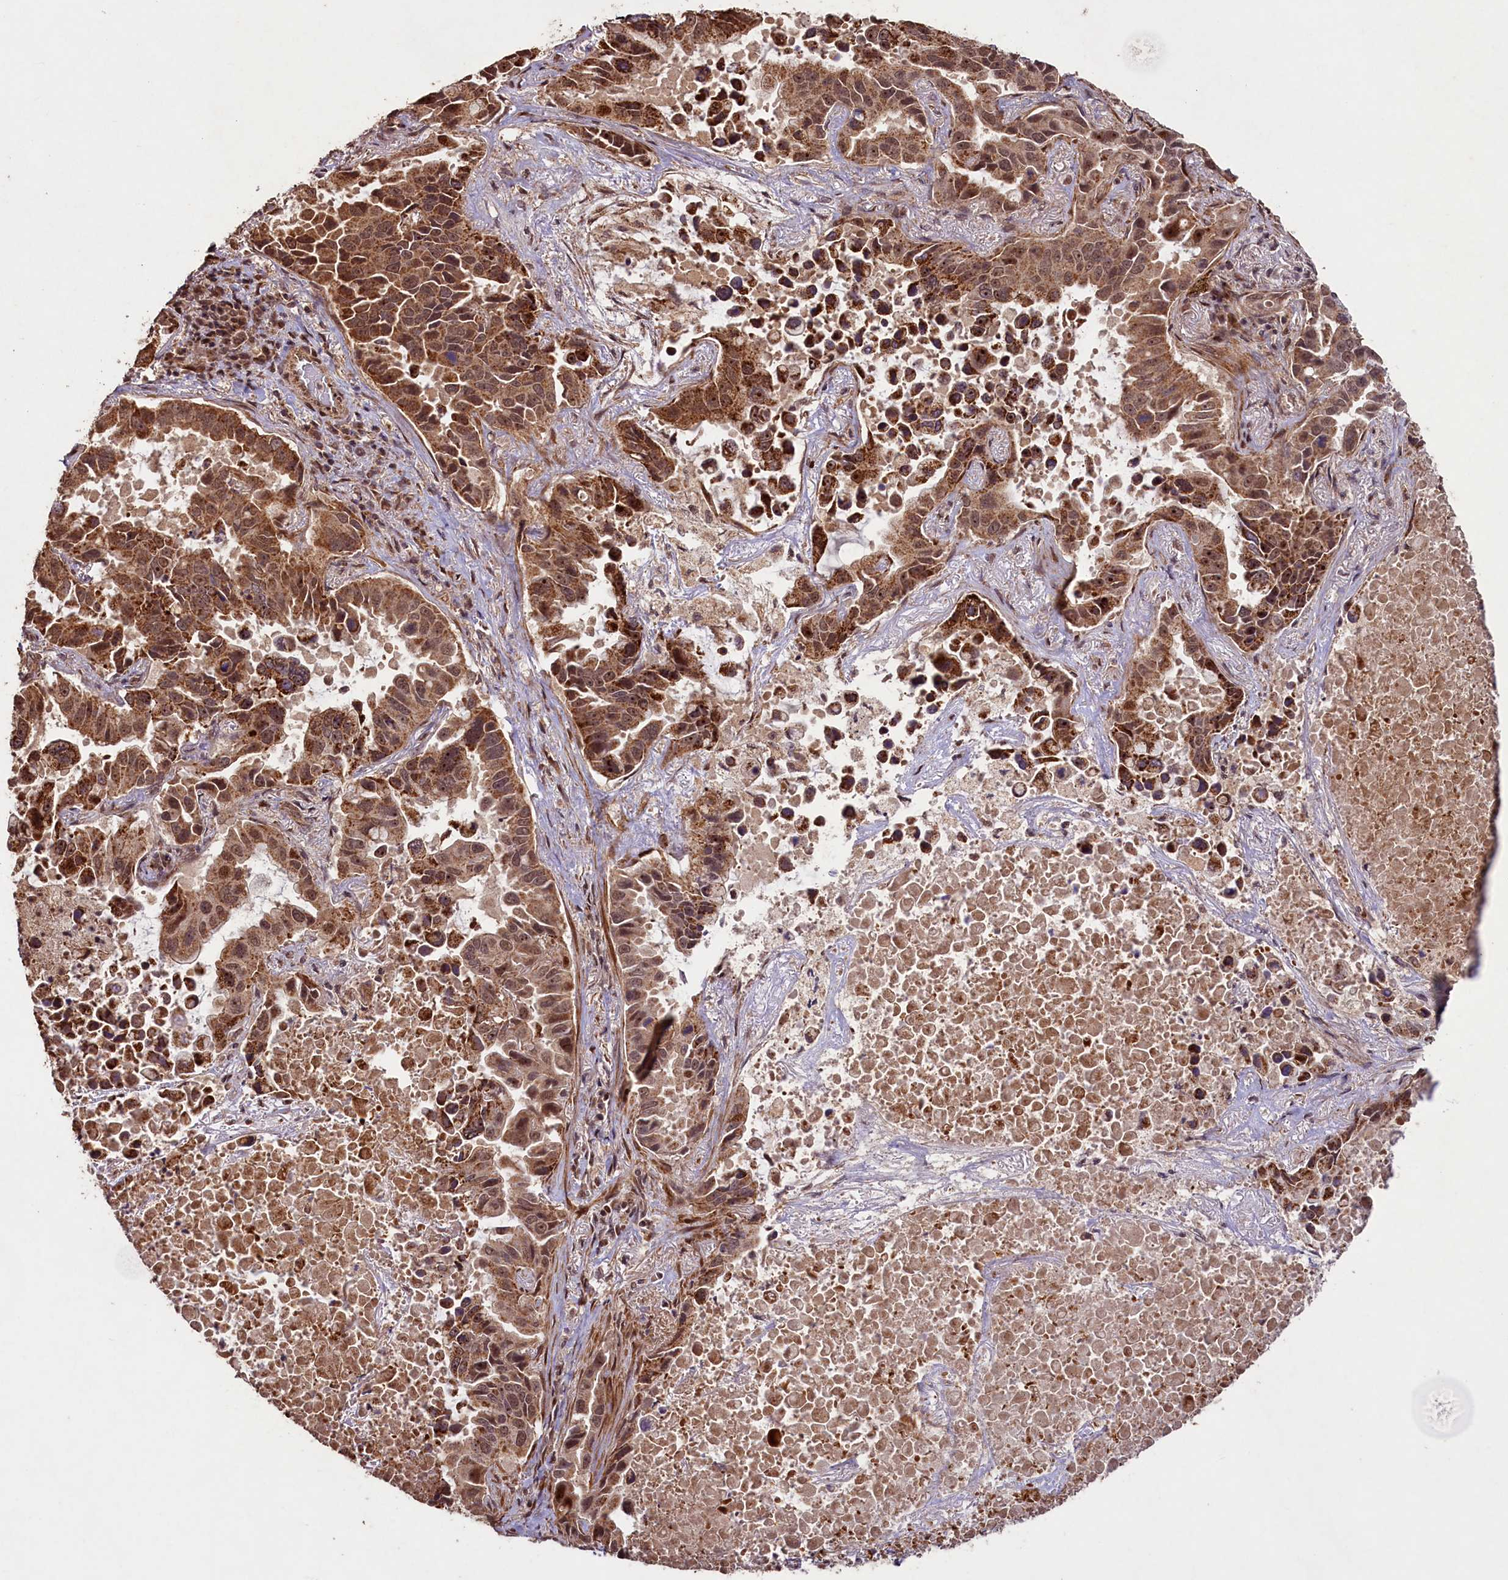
{"staining": {"intensity": "moderate", "quantity": ">75%", "location": "cytoplasmic/membranous,nuclear"}, "tissue": "lung cancer", "cell_type": "Tumor cells", "image_type": "cancer", "snomed": [{"axis": "morphology", "description": "Adenocarcinoma, NOS"}, {"axis": "topography", "description": "Lung"}], "caption": "This is an image of immunohistochemistry staining of lung cancer (adenocarcinoma), which shows moderate staining in the cytoplasmic/membranous and nuclear of tumor cells.", "gene": "SHPRH", "patient": {"sex": "male", "age": 64}}